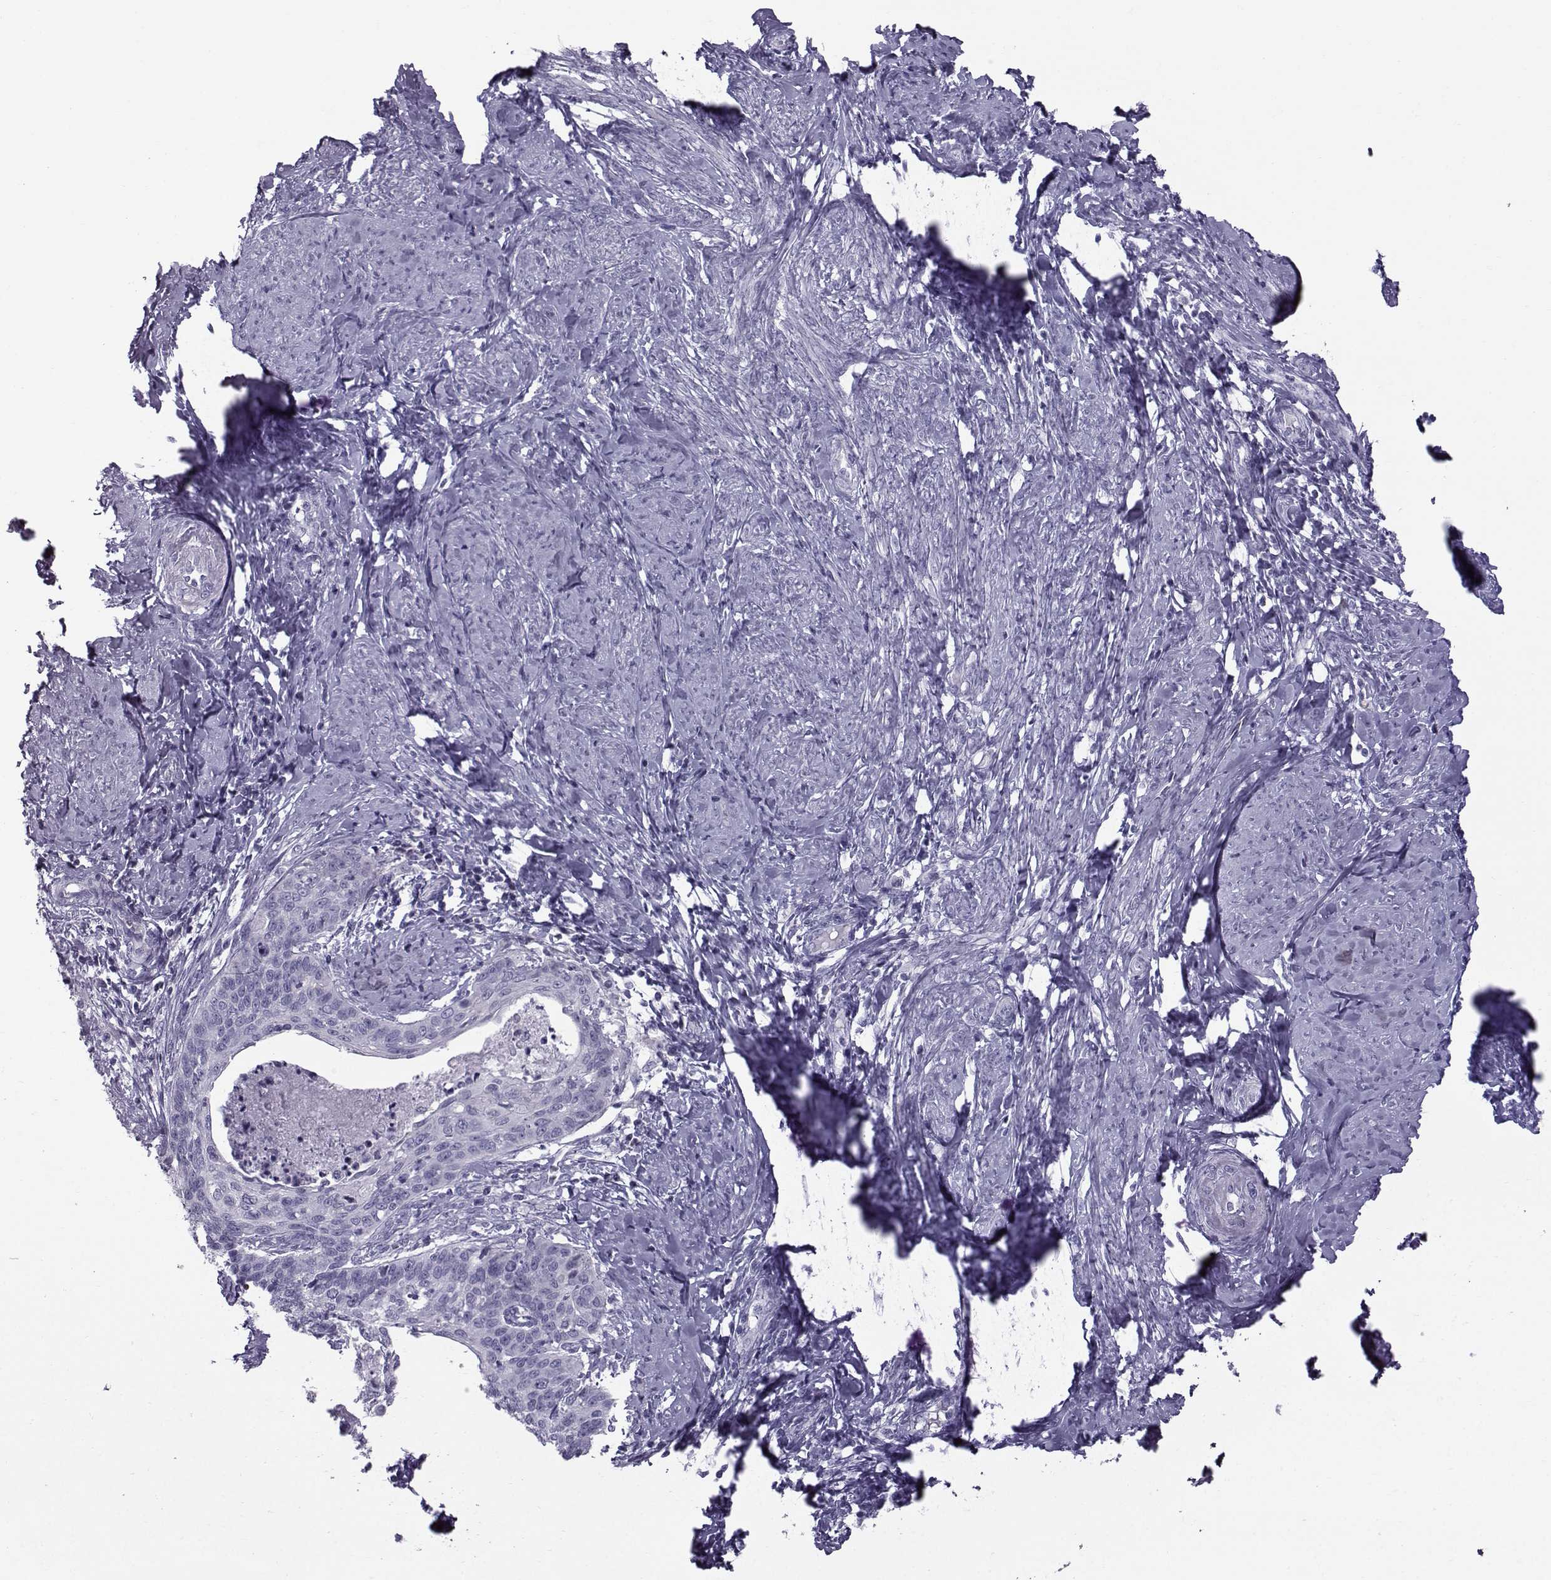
{"staining": {"intensity": "negative", "quantity": "none", "location": "none"}, "tissue": "cervical cancer", "cell_type": "Tumor cells", "image_type": "cancer", "snomed": [{"axis": "morphology", "description": "Normal tissue, NOS"}, {"axis": "morphology", "description": "Squamous cell carcinoma, NOS"}, {"axis": "topography", "description": "Cervix"}], "caption": "Immunohistochemical staining of squamous cell carcinoma (cervical) displays no significant positivity in tumor cells.", "gene": "DMRT3", "patient": {"sex": "female", "age": 39}}